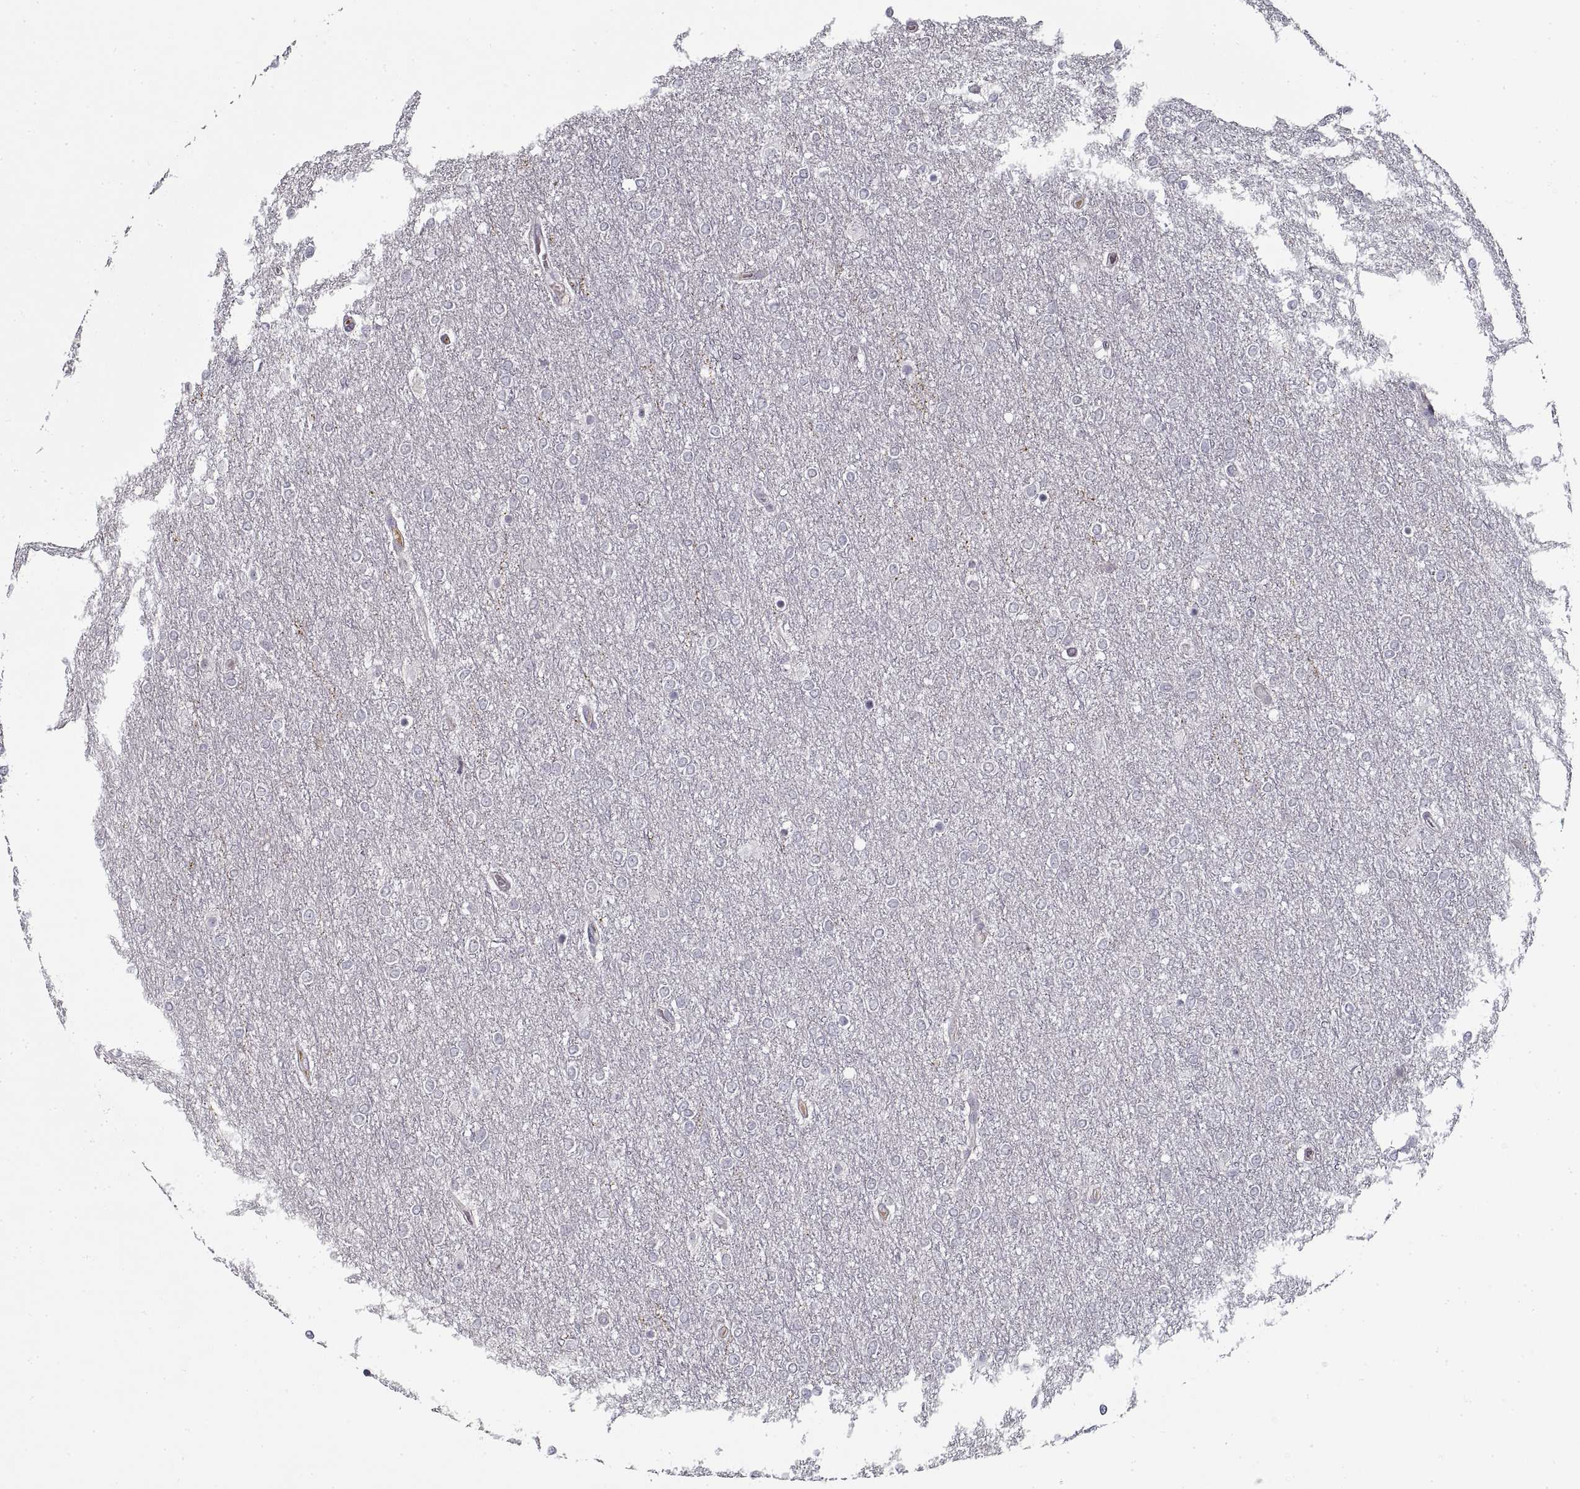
{"staining": {"intensity": "negative", "quantity": "none", "location": "none"}, "tissue": "glioma", "cell_type": "Tumor cells", "image_type": "cancer", "snomed": [{"axis": "morphology", "description": "Glioma, malignant, High grade"}, {"axis": "topography", "description": "Brain"}], "caption": "An immunohistochemistry (IHC) micrograph of malignant glioma (high-grade) is shown. There is no staining in tumor cells of malignant glioma (high-grade).", "gene": "GAD2", "patient": {"sex": "female", "age": 61}}